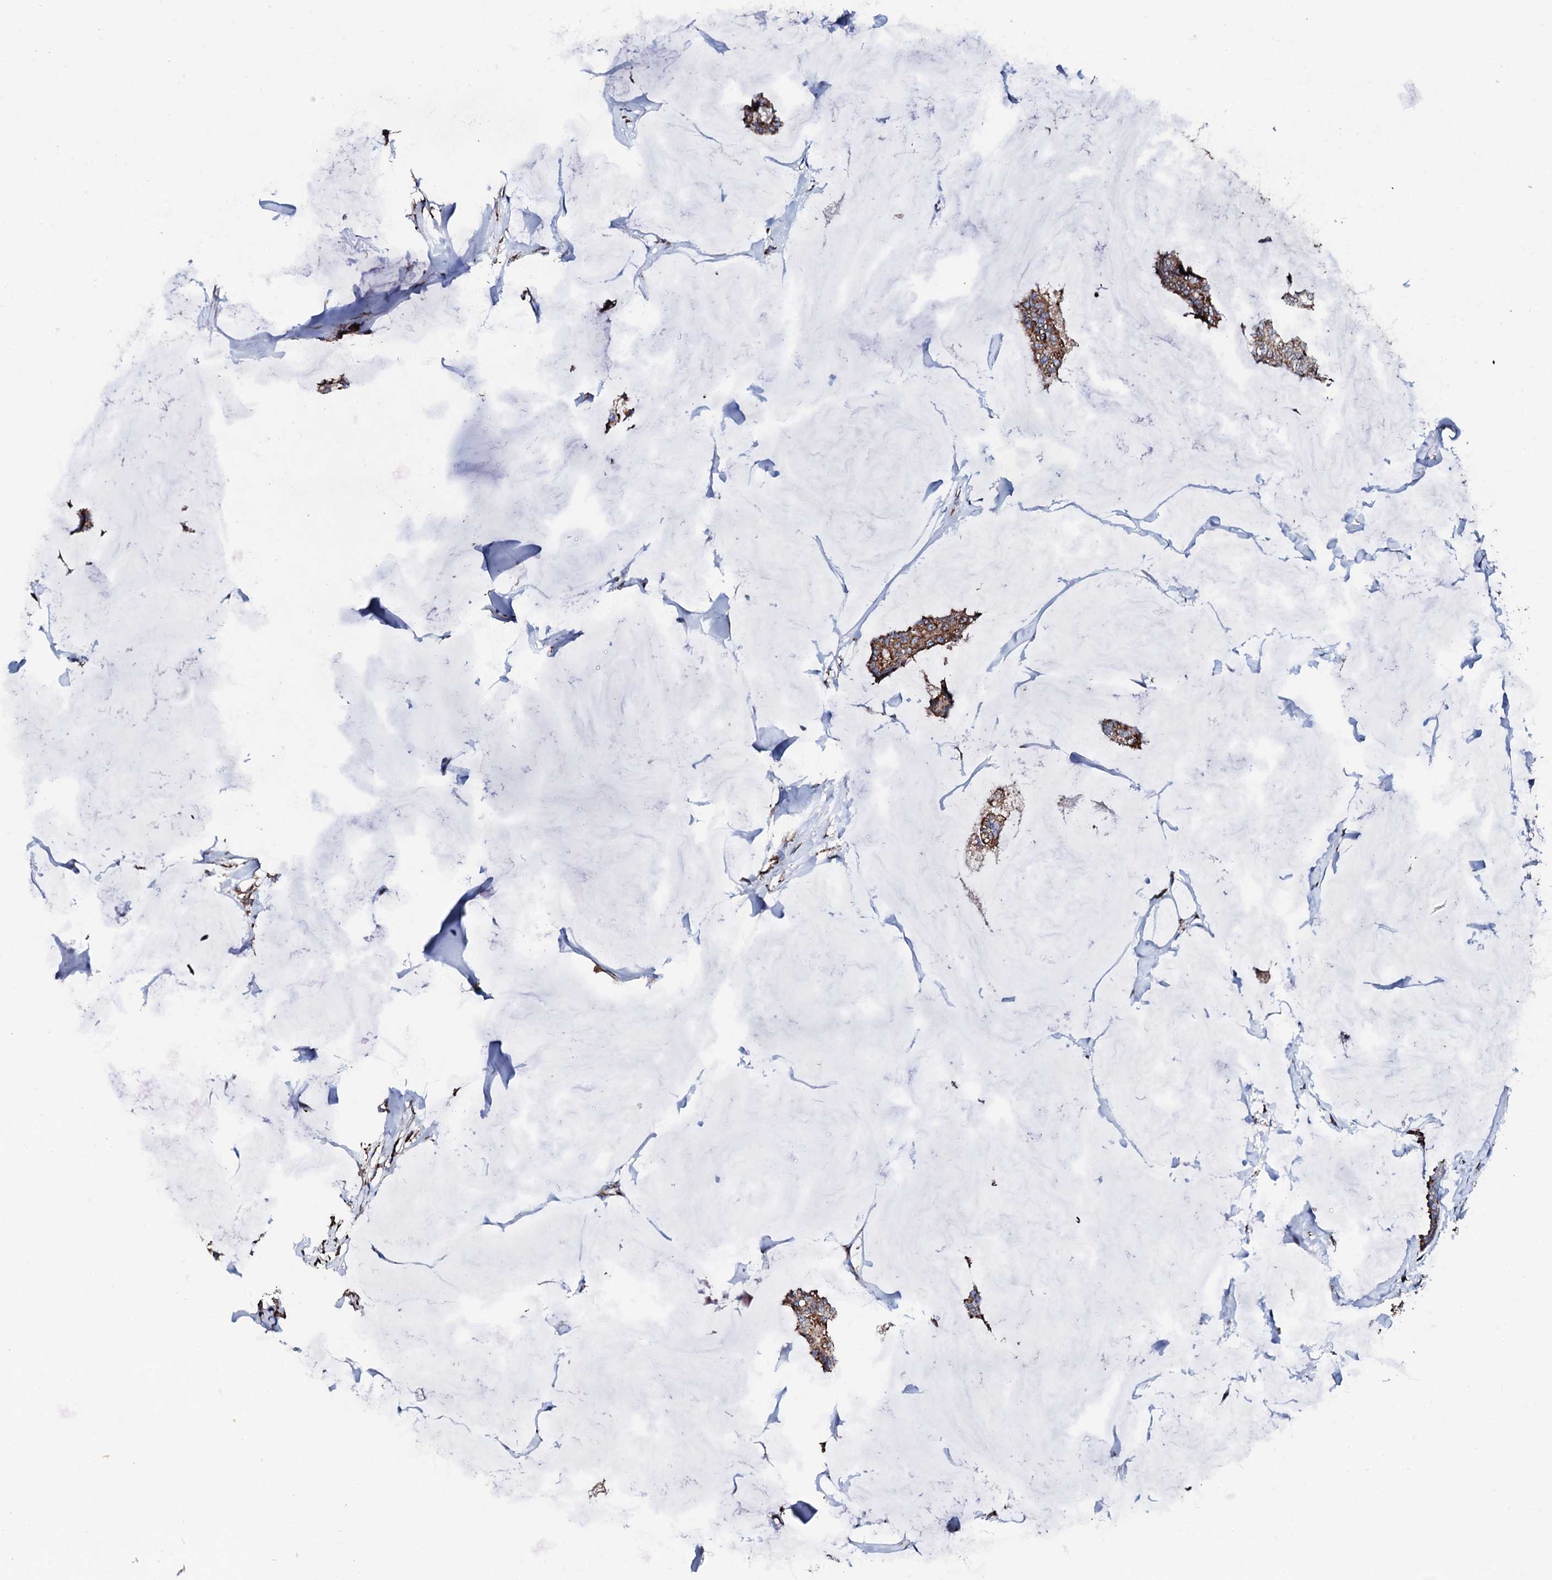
{"staining": {"intensity": "moderate", "quantity": ">75%", "location": "cytoplasmic/membranous"}, "tissue": "breast cancer", "cell_type": "Tumor cells", "image_type": "cancer", "snomed": [{"axis": "morphology", "description": "Duct carcinoma"}, {"axis": "topography", "description": "Breast"}], "caption": "This image reveals immunohistochemistry staining of human breast intraductal carcinoma, with medium moderate cytoplasmic/membranous staining in approximately >75% of tumor cells.", "gene": "AMDHD1", "patient": {"sex": "female", "age": 93}}